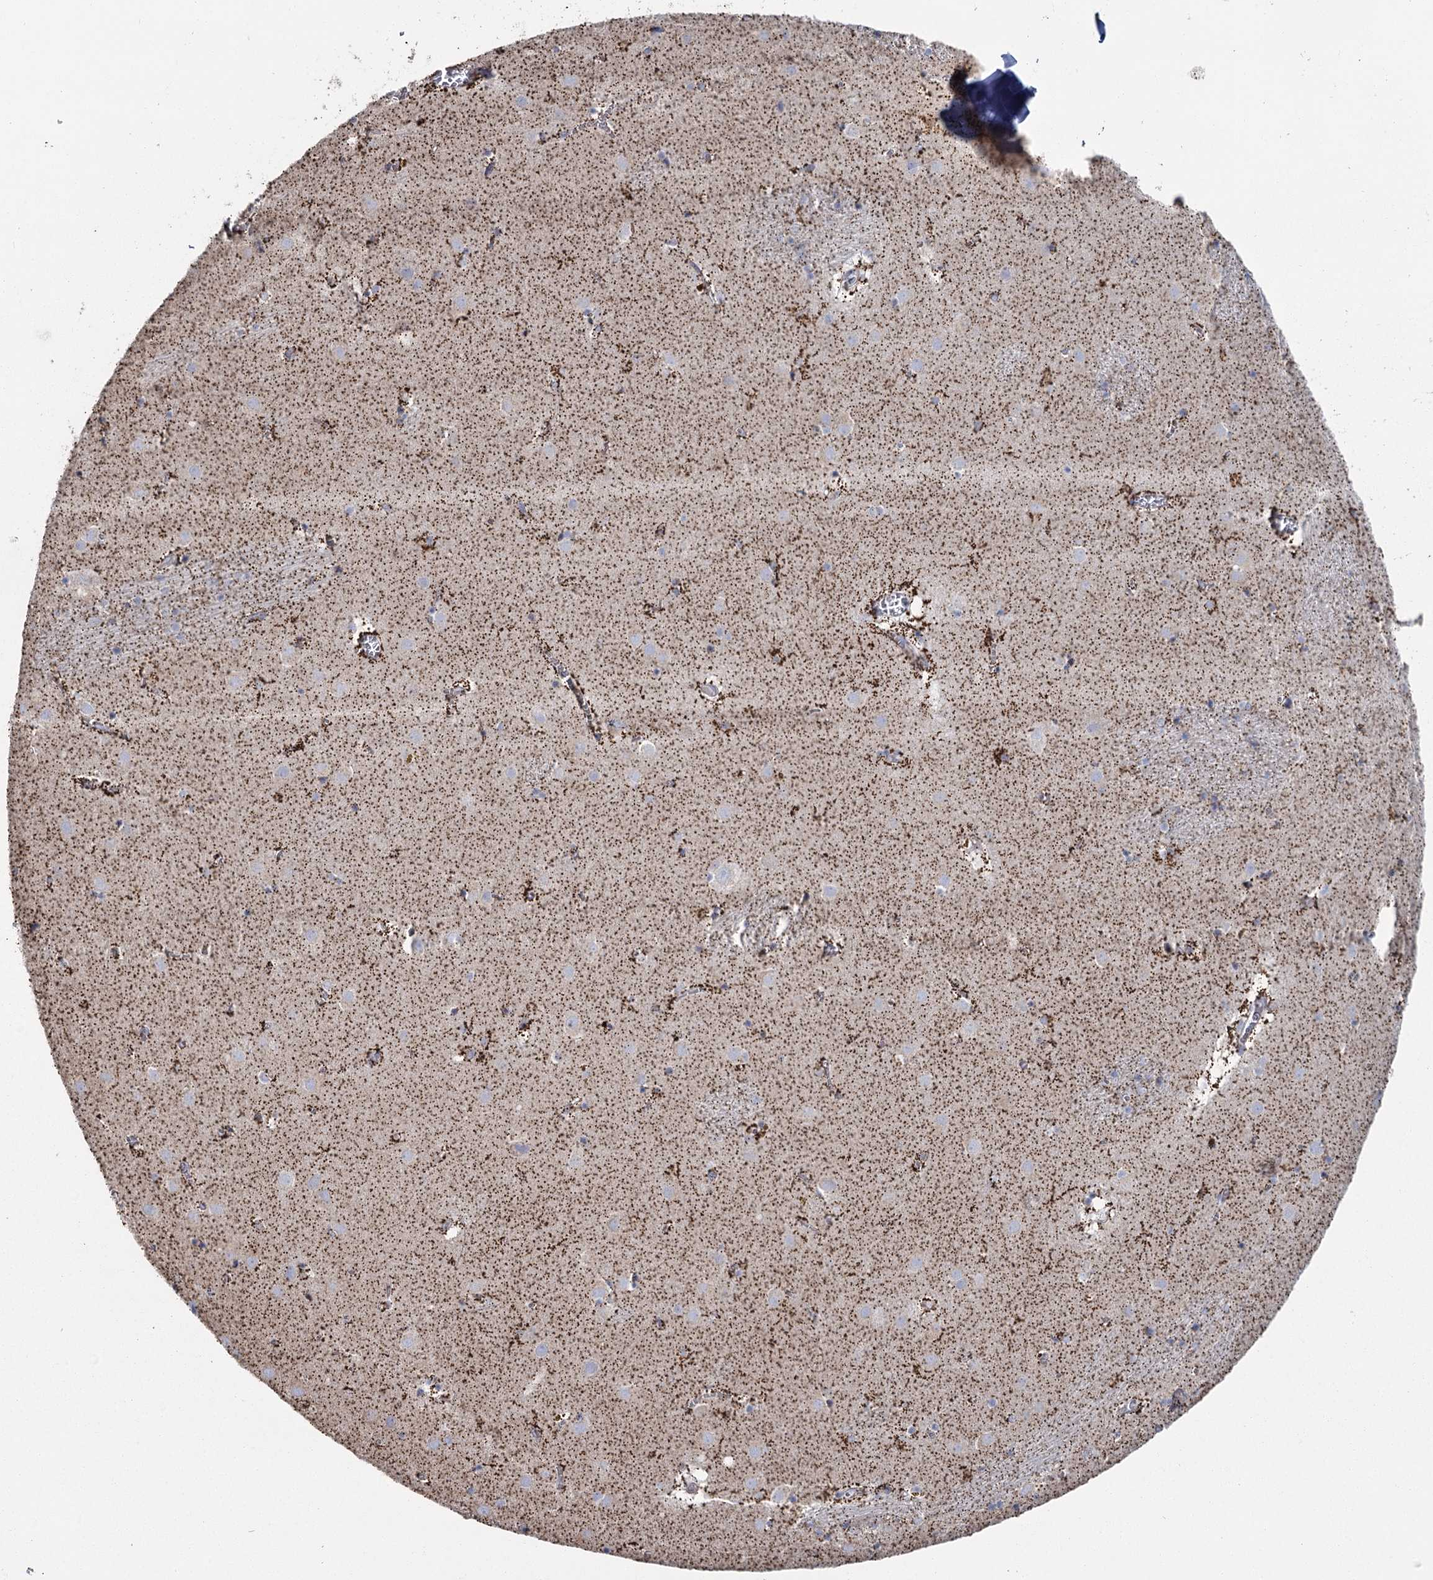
{"staining": {"intensity": "strong", "quantity": "<25%", "location": "cytoplasmic/membranous"}, "tissue": "caudate", "cell_type": "Glial cells", "image_type": "normal", "snomed": [{"axis": "morphology", "description": "Normal tissue, NOS"}, {"axis": "topography", "description": "Lateral ventricle wall"}], "caption": "Immunohistochemistry image of benign caudate stained for a protein (brown), which exhibits medium levels of strong cytoplasmic/membranous staining in about <25% of glial cells.", "gene": "MRPL44", "patient": {"sex": "male", "age": 70}}